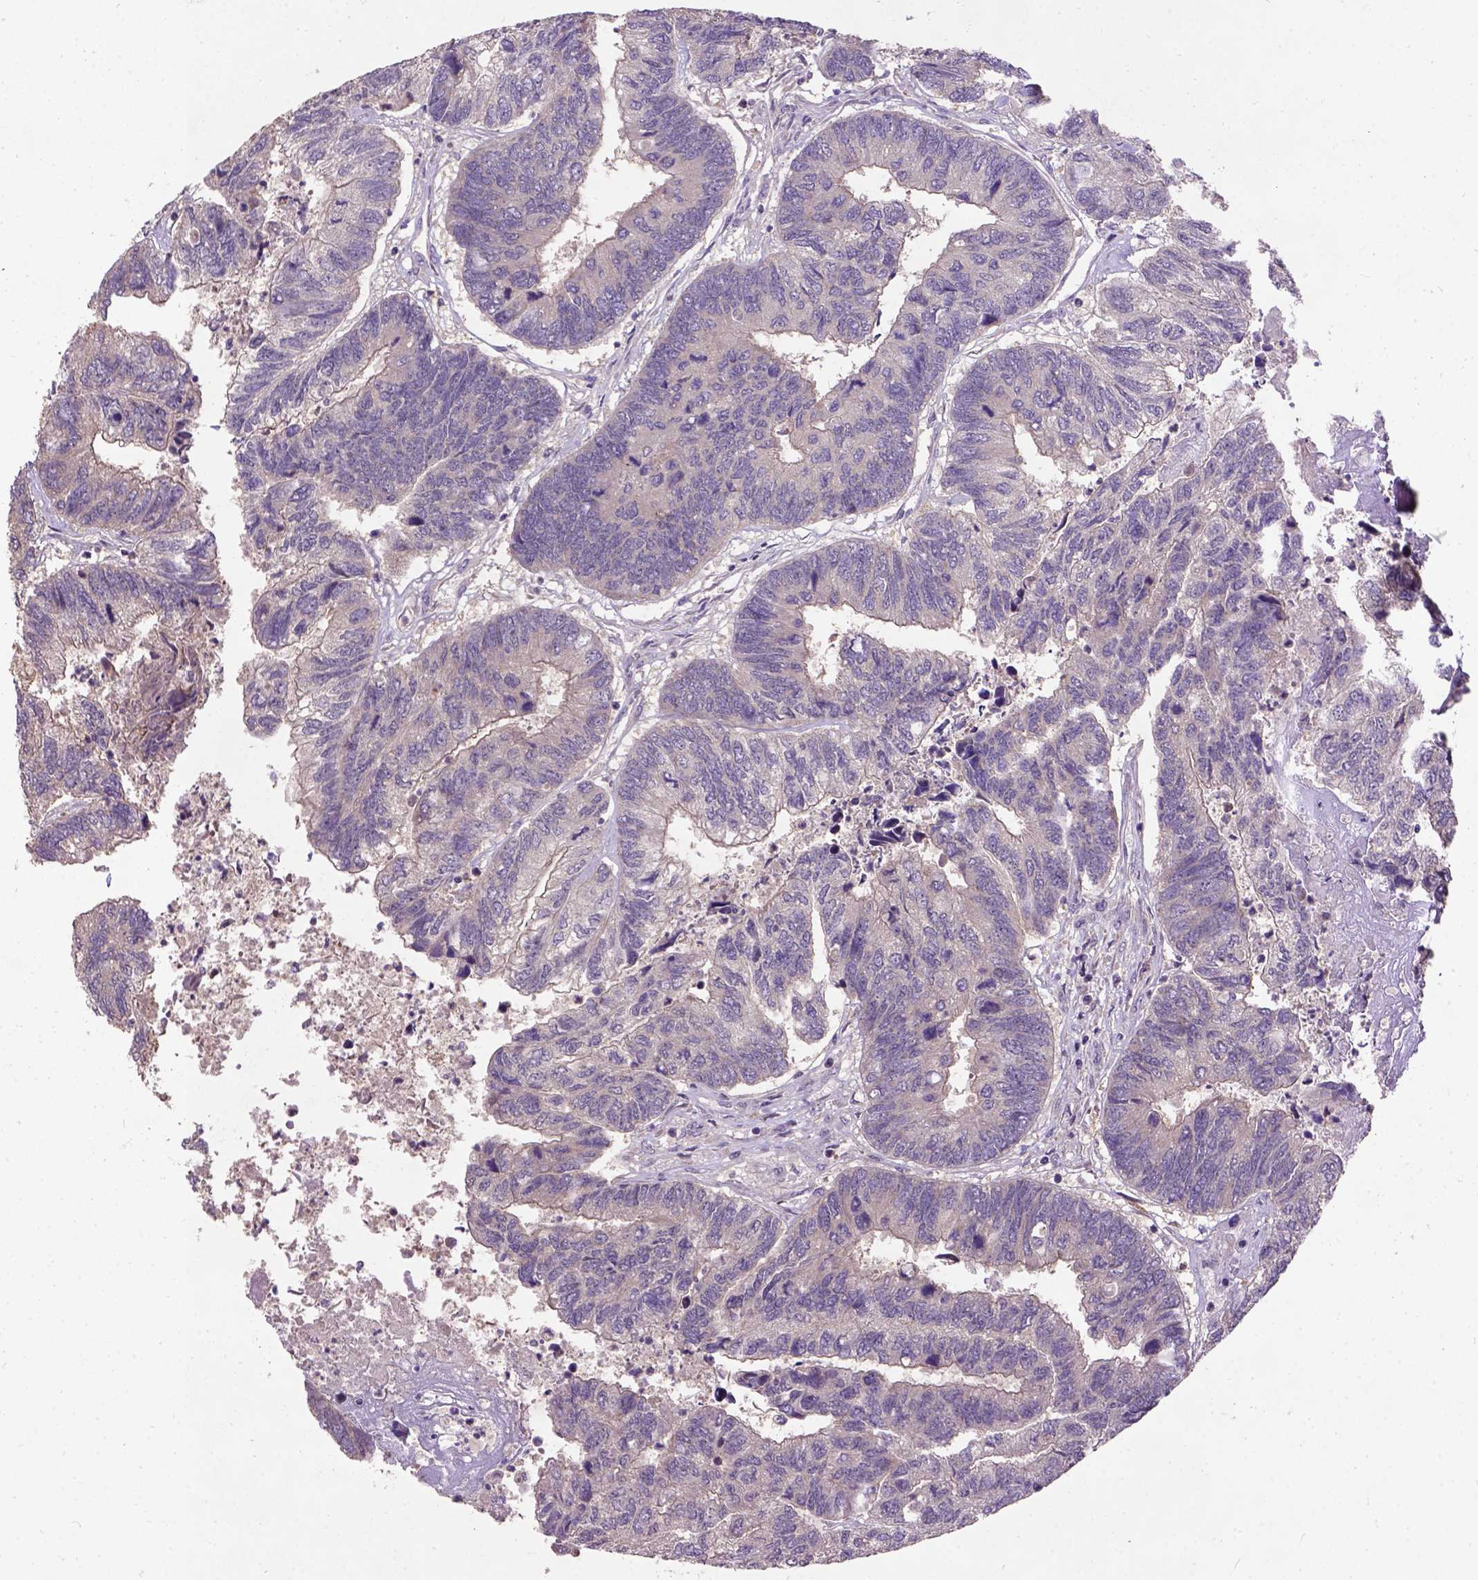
{"staining": {"intensity": "negative", "quantity": "none", "location": "none"}, "tissue": "colorectal cancer", "cell_type": "Tumor cells", "image_type": "cancer", "snomed": [{"axis": "morphology", "description": "Adenocarcinoma, NOS"}, {"axis": "topography", "description": "Colon"}], "caption": "Immunohistochemistry (IHC) photomicrograph of neoplastic tissue: colorectal cancer stained with DAB exhibits no significant protein expression in tumor cells.", "gene": "KBTBD8", "patient": {"sex": "female", "age": 67}}